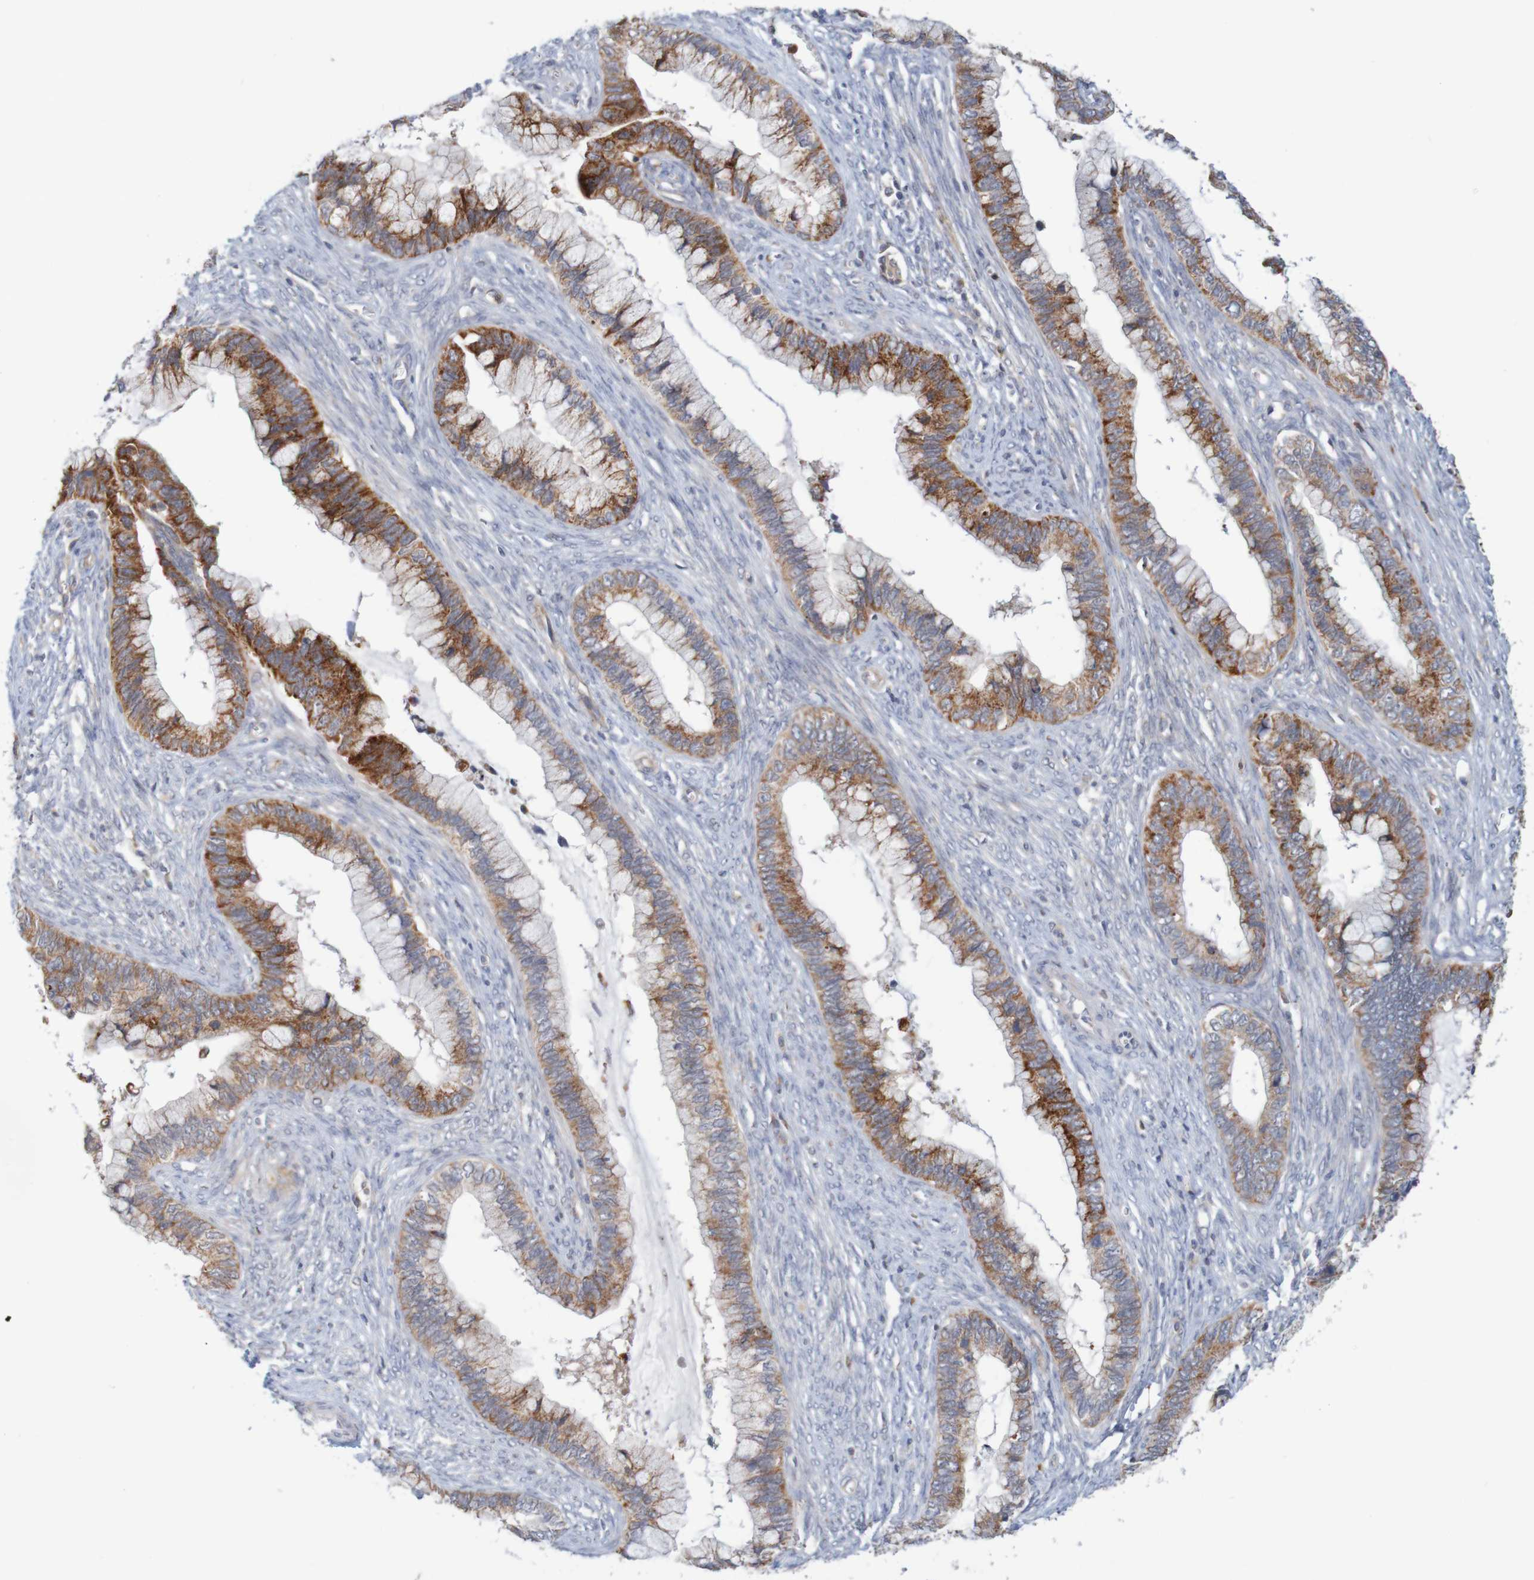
{"staining": {"intensity": "strong", "quantity": "25%-75%", "location": "cytoplasmic/membranous"}, "tissue": "cervical cancer", "cell_type": "Tumor cells", "image_type": "cancer", "snomed": [{"axis": "morphology", "description": "Adenocarcinoma, NOS"}, {"axis": "topography", "description": "Cervix"}], "caption": "Immunohistochemistry micrograph of neoplastic tissue: human cervical cancer stained using IHC demonstrates high levels of strong protein expression localized specifically in the cytoplasmic/membranous of tumor cells, appearing as a cytoplasmic/membranous brown color.", "gene": "NAV2", "patient": {"sex": "female", "age": 44}}